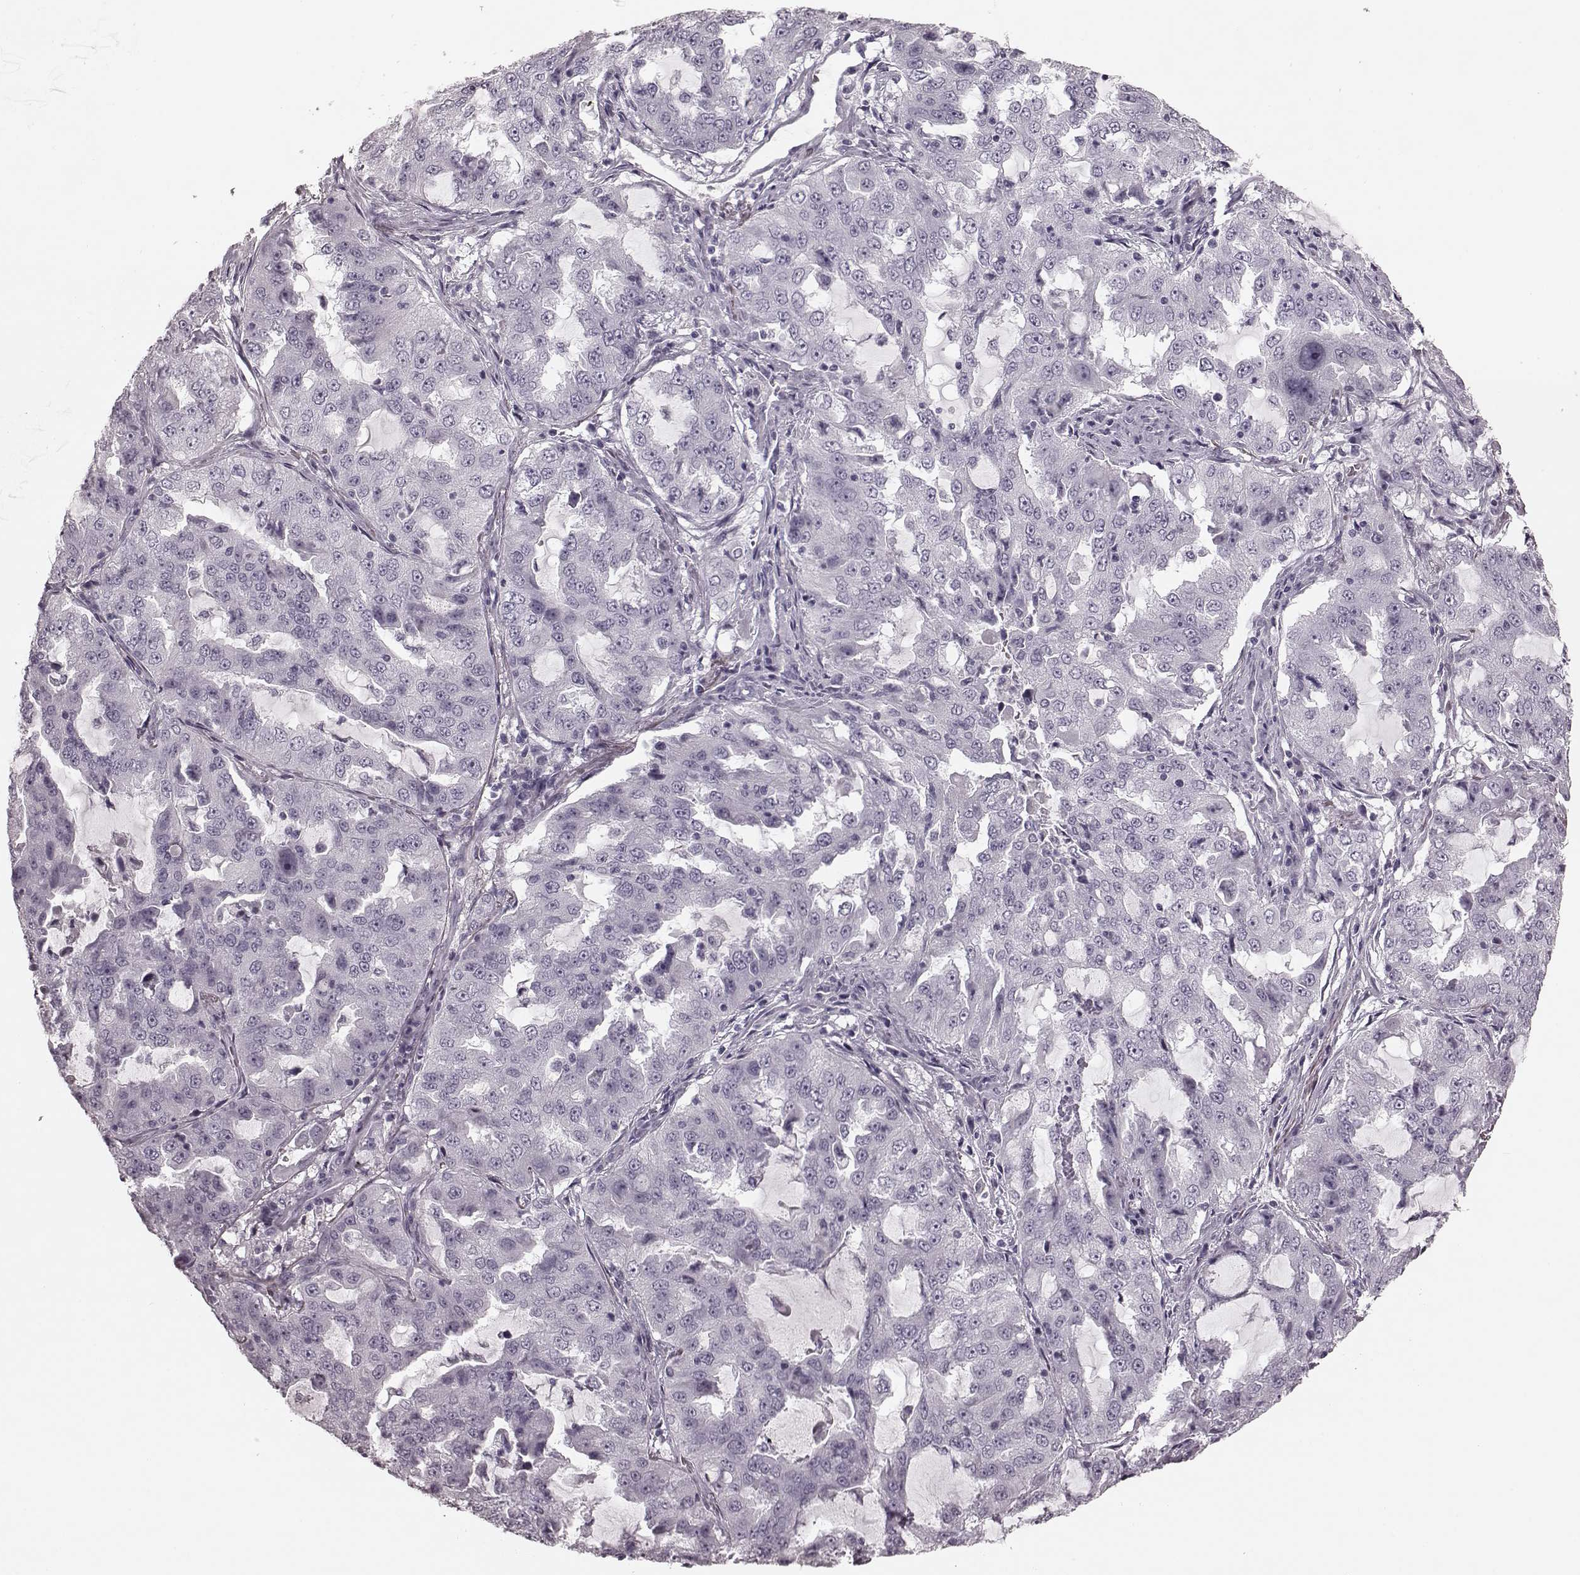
{"staining": {"intensity": "negative", "quantity": "none", "location": "none"}, "tissue": "lung cancer", "cell_type": "Tumor cells", "image_type": "cancer", "snomed": [{"axis": "morphology", "description": "Adenocarcinoma, NOS"}, {"axis": "topography", "description": "Lung"}], "caption": "A histopathology image of lung adenocarcinoma stained for a protein reveals no brown staining in tumor cells.", "gene": "TRPM1", "patient": {"sex": "female", "age": 61}}